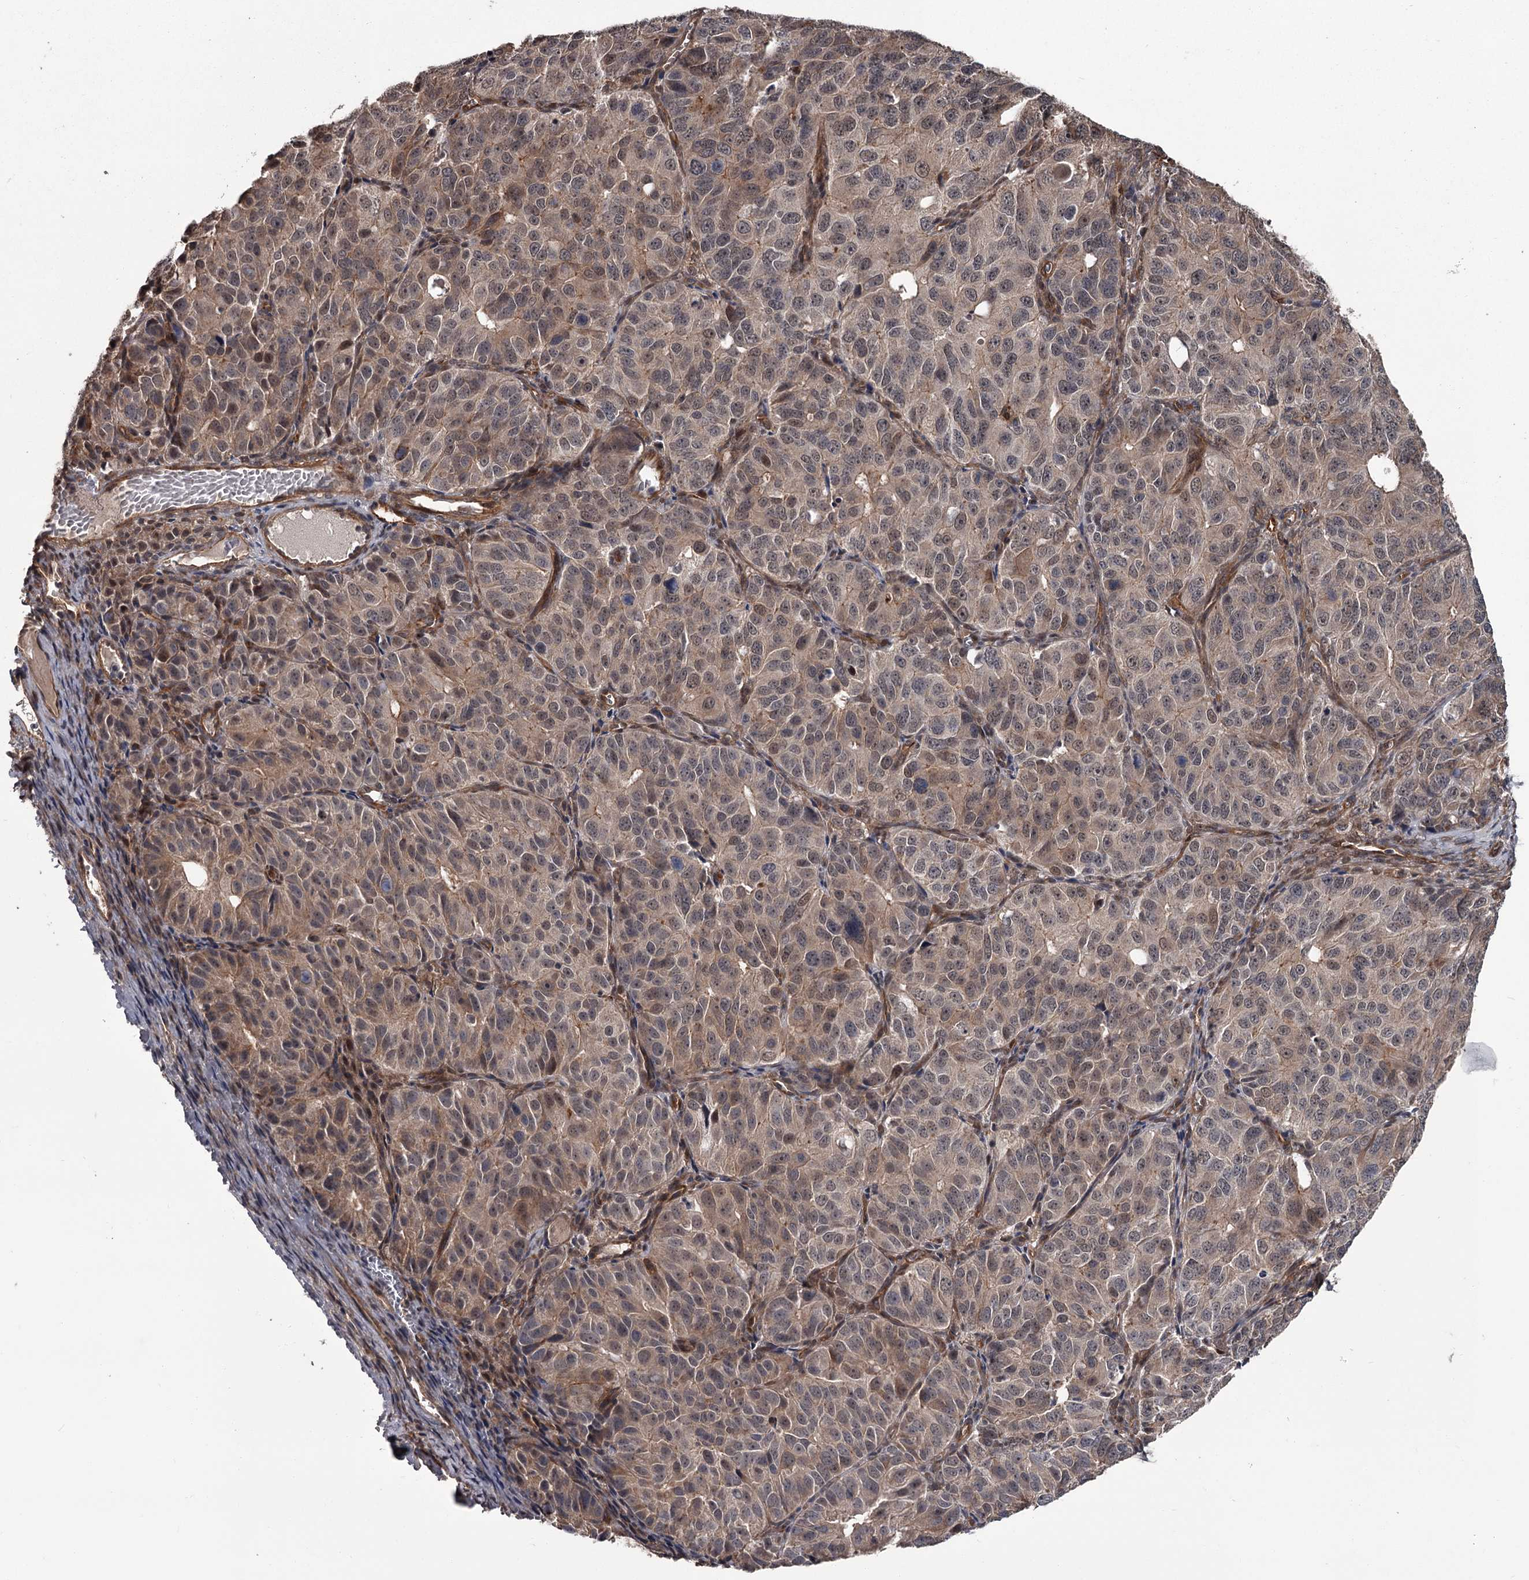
{"staining": {"intensity": "weak", "quantity": ">75%", "location": "cytoplasmic/membranous,nuclear"}, "tissue": "ovarian cancer", "cell_type": "Tumor cells", "image_type": "cancer", "snomed": [{"axis": "morphology", "description": "Carcinoma, endometroid"}, {"axis": "topography", "description": "Ovary"}], "caption": "Protein expression analysis of ovarian endometroid carcinoma demonstrates weak cytoplasmic/membranous and nuclear positivity in about >75% of tumor cells.", "gene": "CDC42EP2", "patient": {"sex": "female", "age": 51}}